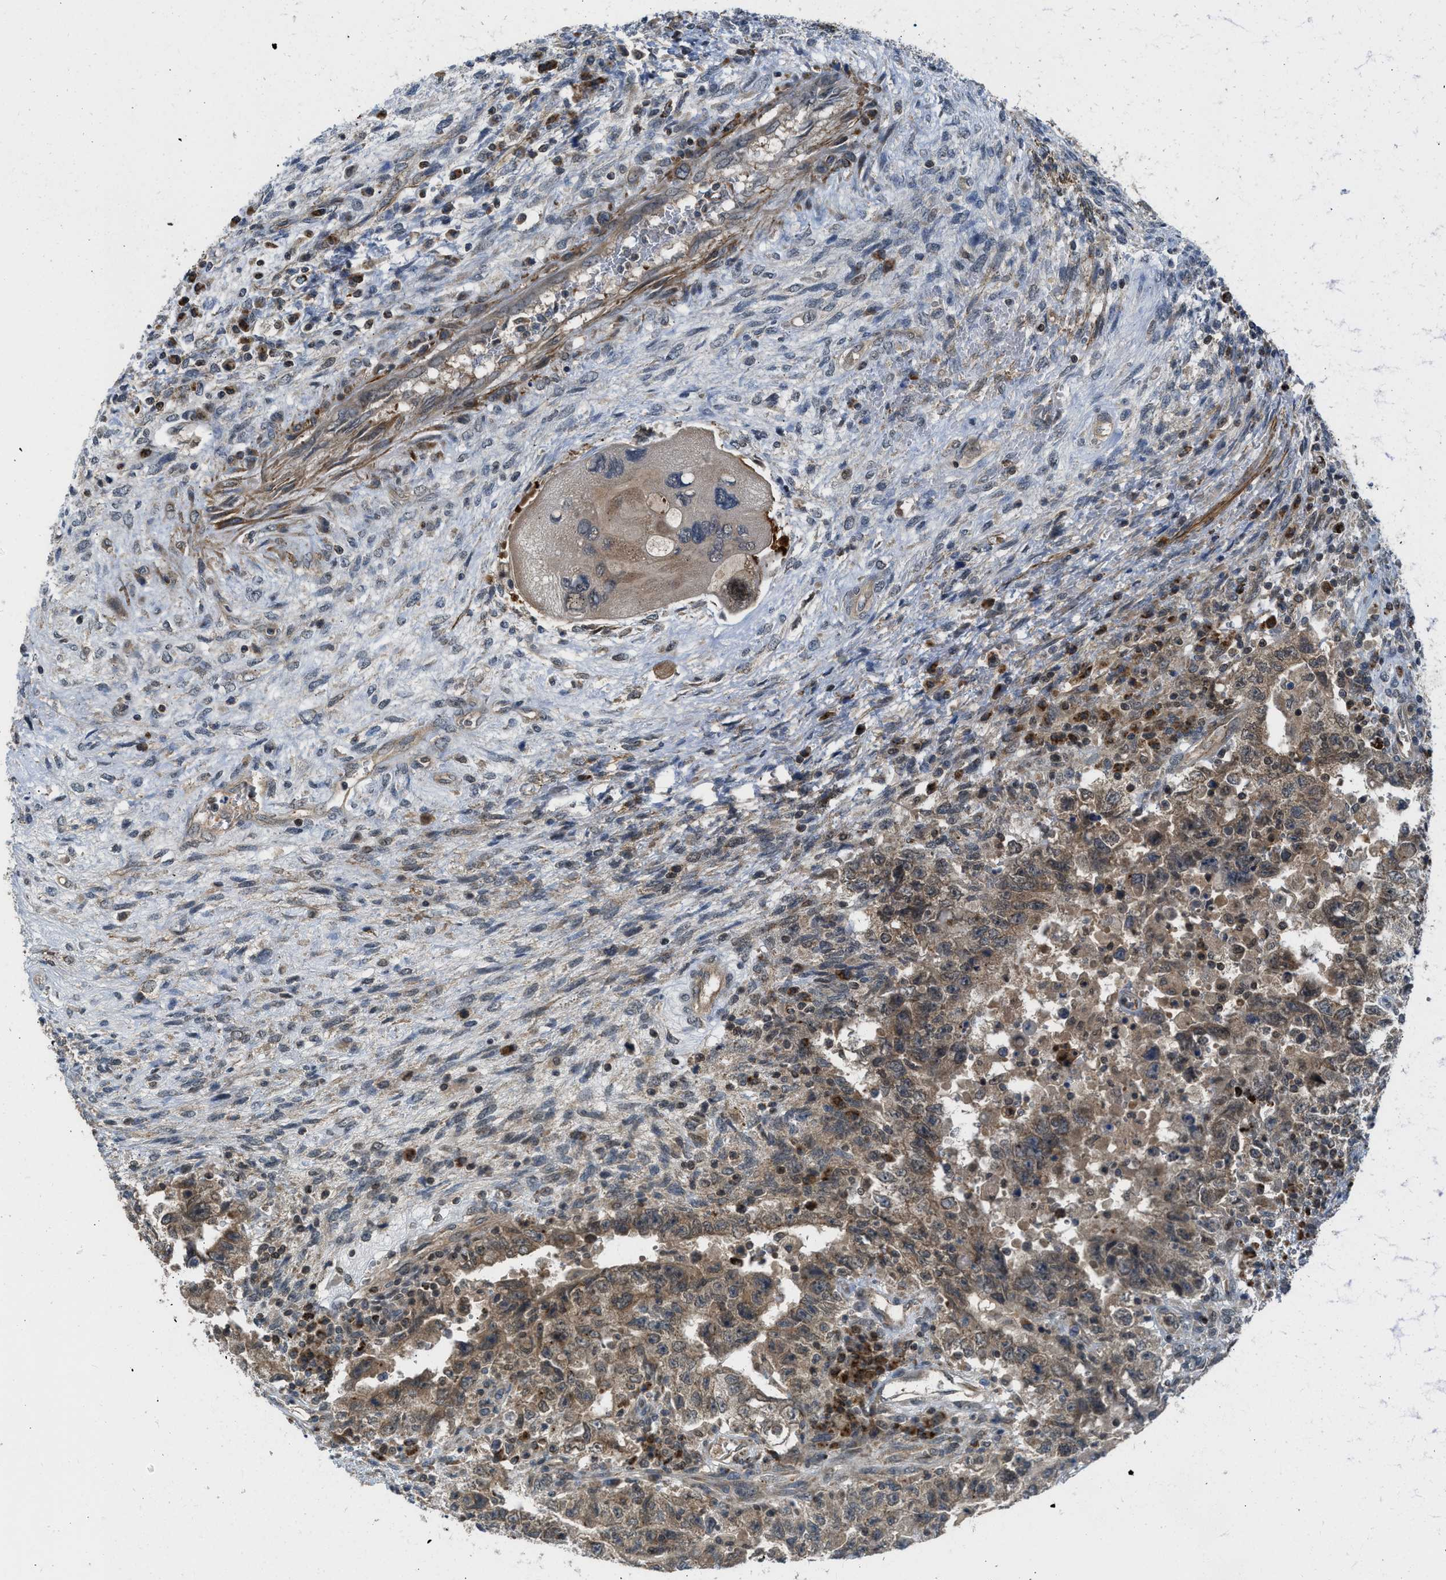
{"staining": {"intensity": "moderate", "quantity": ">75%", "location": "cytoplasmic/membranous"}, "tissue": "testis cancer", "cell_type": "Tumor cells", "image_type": "cancer", "snomed": [{"axis": "morphology", "description": "Carcinoma, Embryonal, NOS"}, {"axis": "topography", "description": "Testis"}], "caption": "Testis cancer tissue demonstrates moderate cytoplasmic/membranous staining in about >75% of tumor cells, visualized by immunohistochemistry. Ihc stains the protein of interest in brown and the nuclei are stained blue.", "gene": "SESN2", "patient": {"sex": "male", "age": 26}}